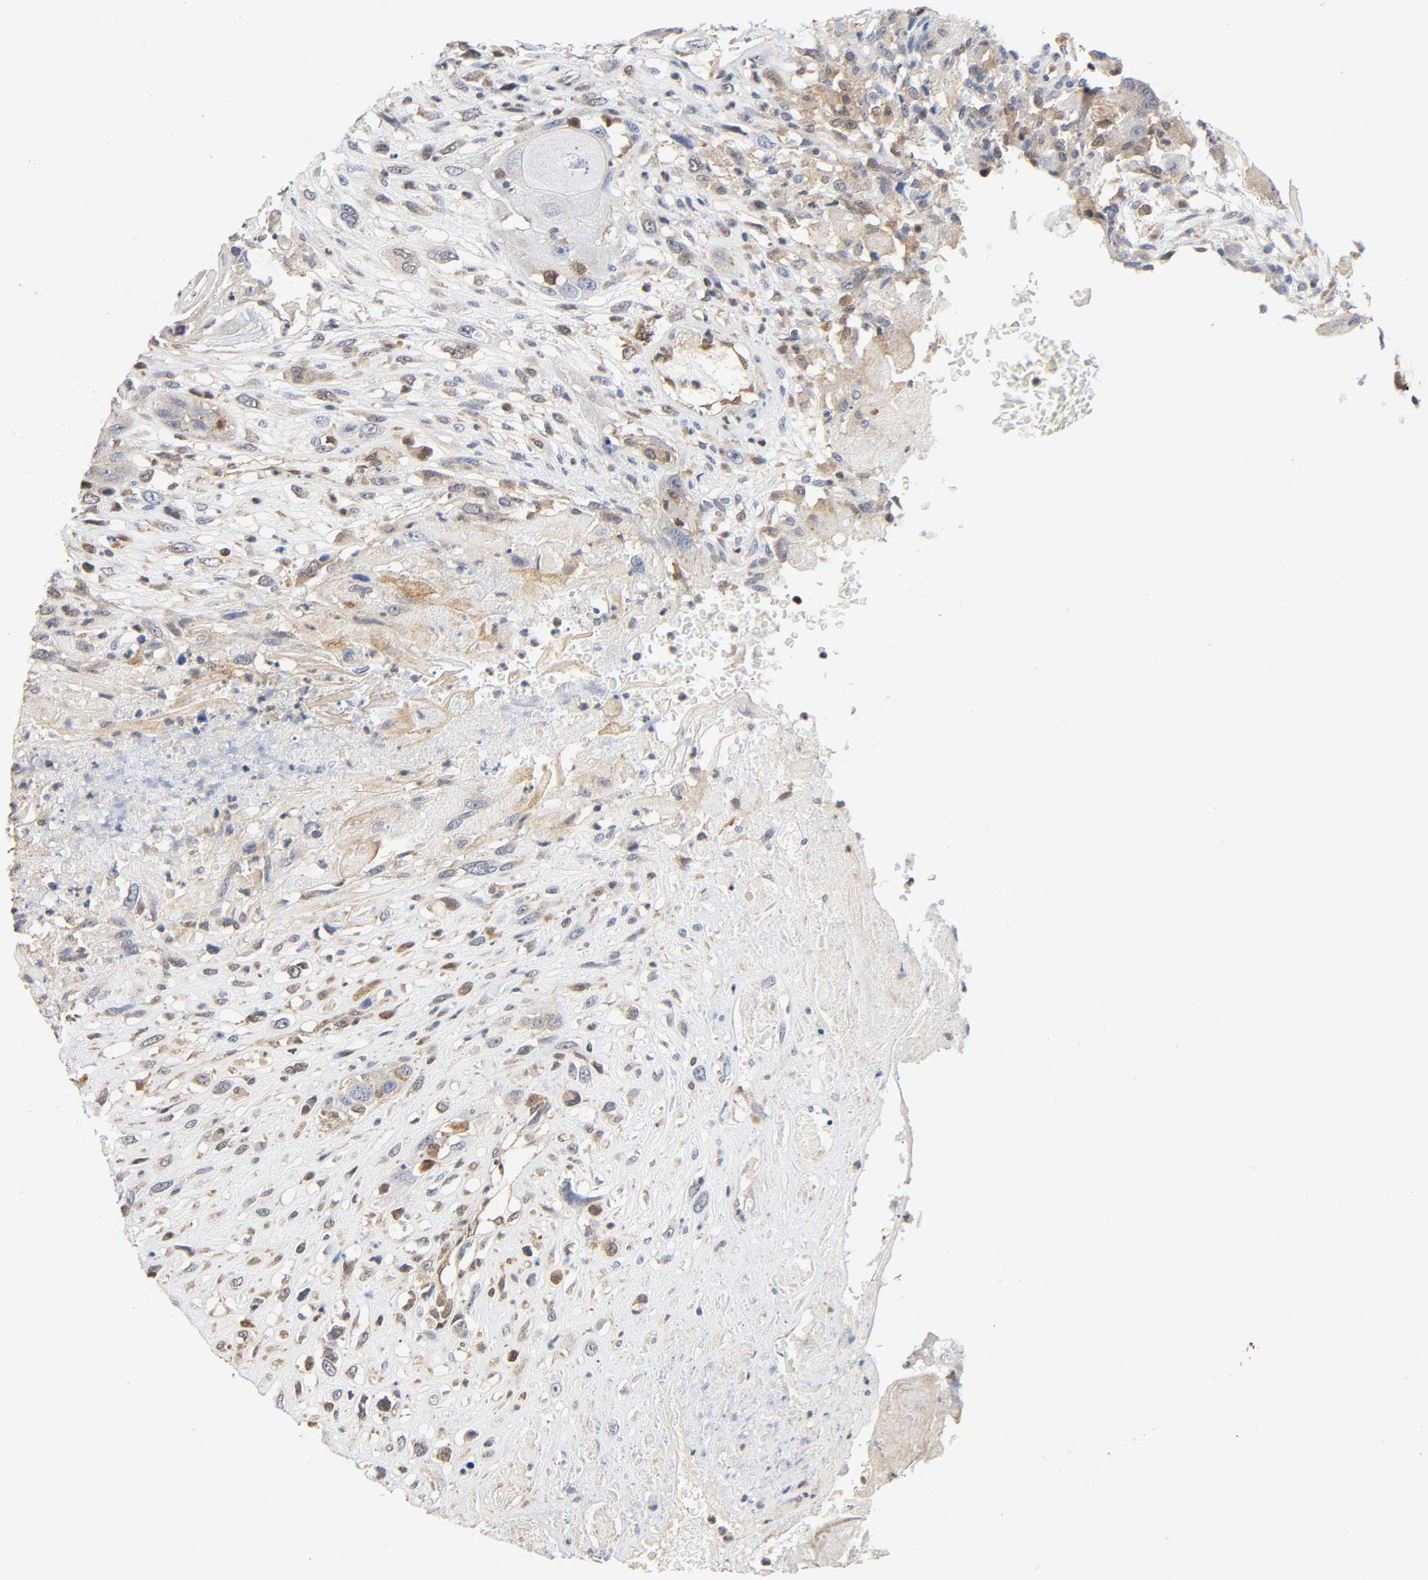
{"staining": {"intensity": "weak", "quantity": "<25%", "location": "cytoplasmic/membranous,nuclear"}, "tissue": "head and neck cancer", "cell_type": "Tumor cells", "image_type": "cancer", "snomed": [{"axis": "morphology", "description": "Necrosis, NOS"}, {"axis": "morphology", "description": "Neoplasm, malignant, NOS"}, {"axis": "topography", "description": "Salivary gland"}, {"axis": "topography", "description": "Head-Neck"}], "caption": "Tumor cells are negative for protein expression in human head and neck cancer. Nuclei are stained in blue.", "gene": "CASP9", "patient": {"sex": "male", "age": 43}}